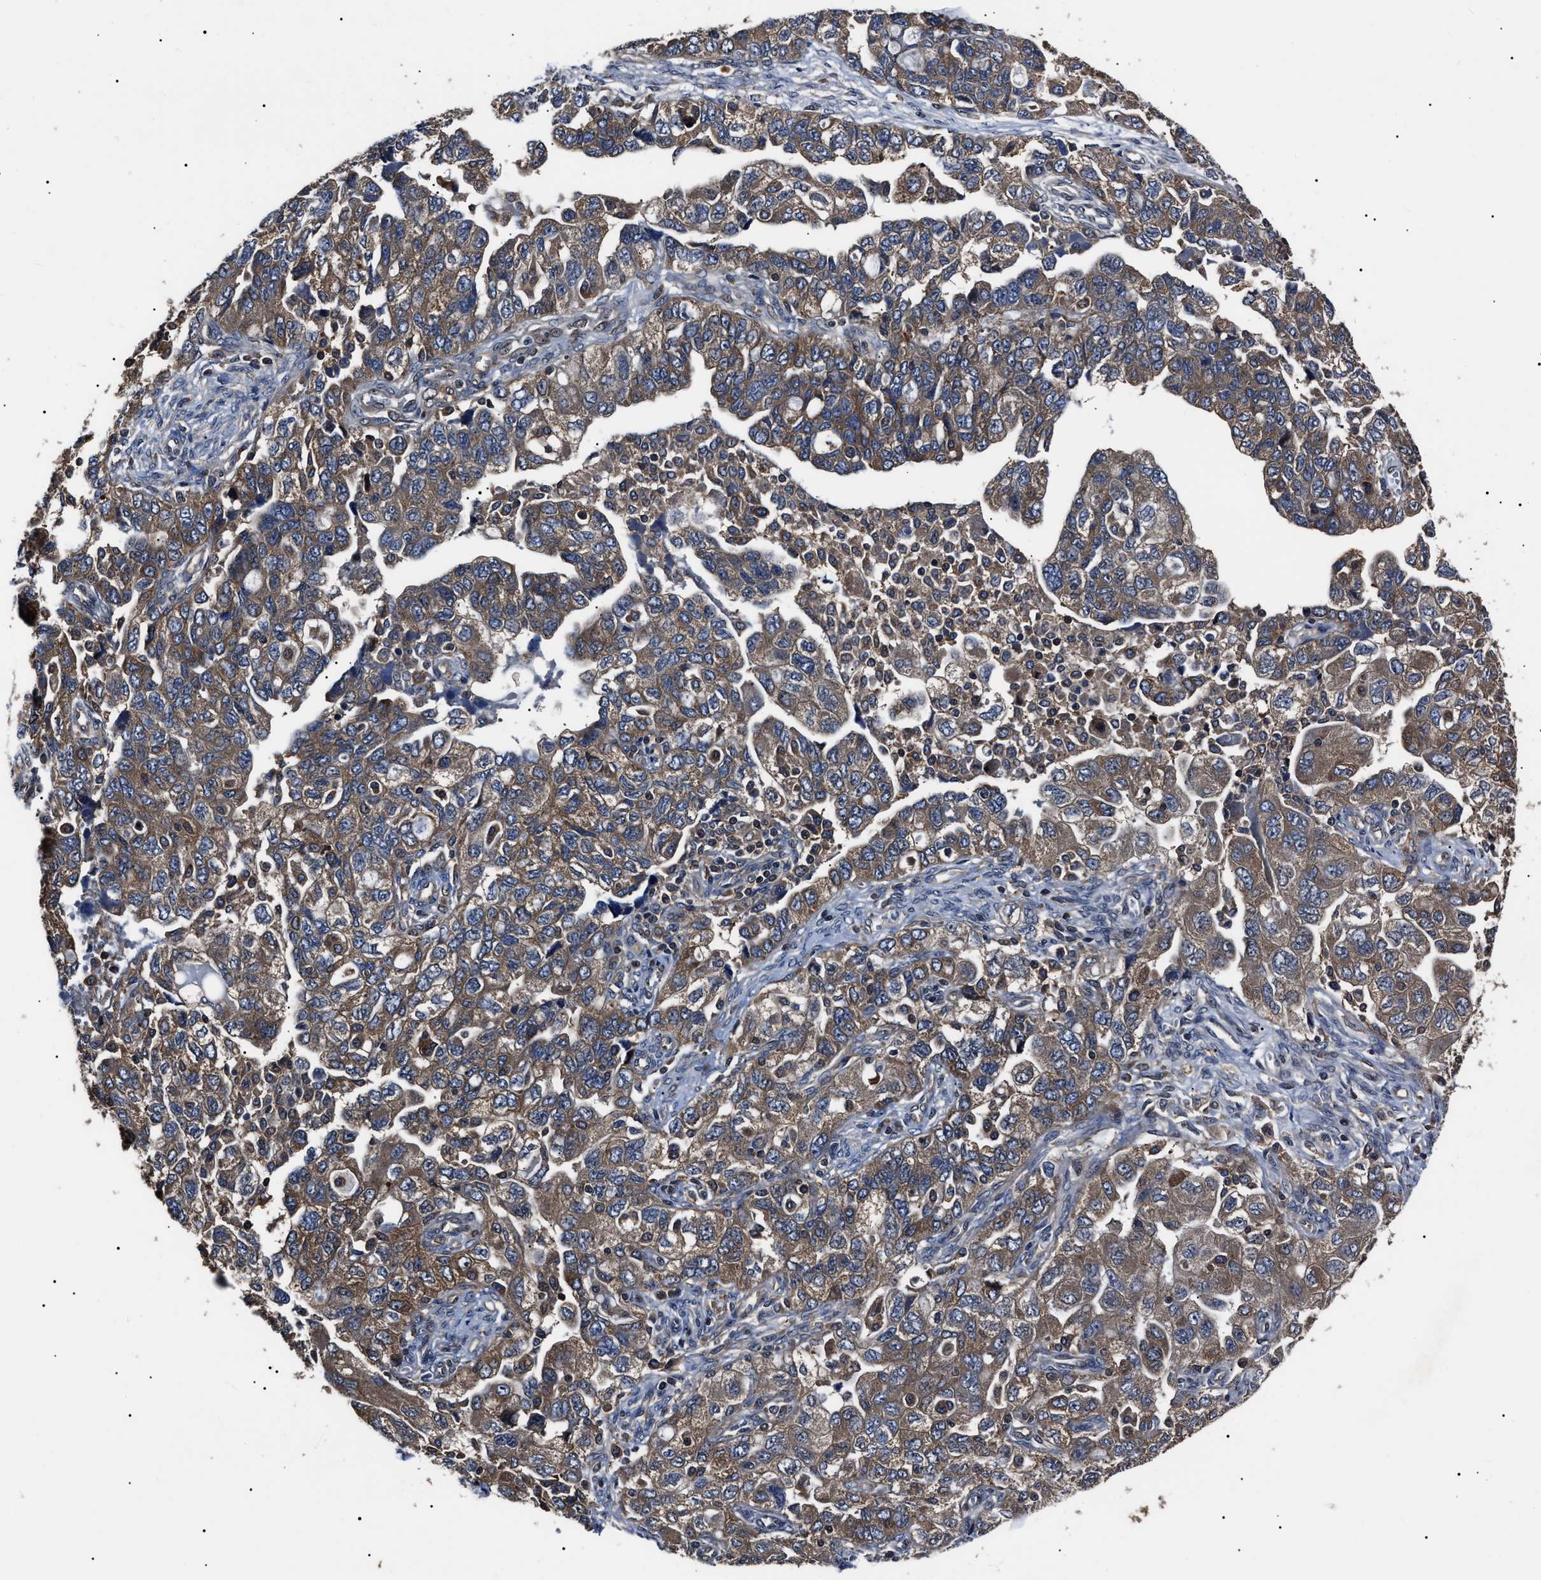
{"staining": {"intensity": "moderate", "quantity": ">75%", "location": "cytoplasmic/membranous"}, "tissue": "ovarian cancer", "cell_type": "Tumor cells", "image_type": "cancer", "snomed": [{"axis": "morphology", "description": "Carcinoma, NOS"}, {"axis": "morphology", "description": "Cystadenocarcinoma, serous, NOS"}, {"axis": "topography", "description": "Ovary"}], "caption": "Ovarian cancer (serous cystadenocarcinoma) was stained to show a protein in brown. There is medium levels of moderate cytoplasmic/membranous expression in about >75% of tumor cells.", "gene": "CCT8", "patient": {"sex": "female", "age": 69}}